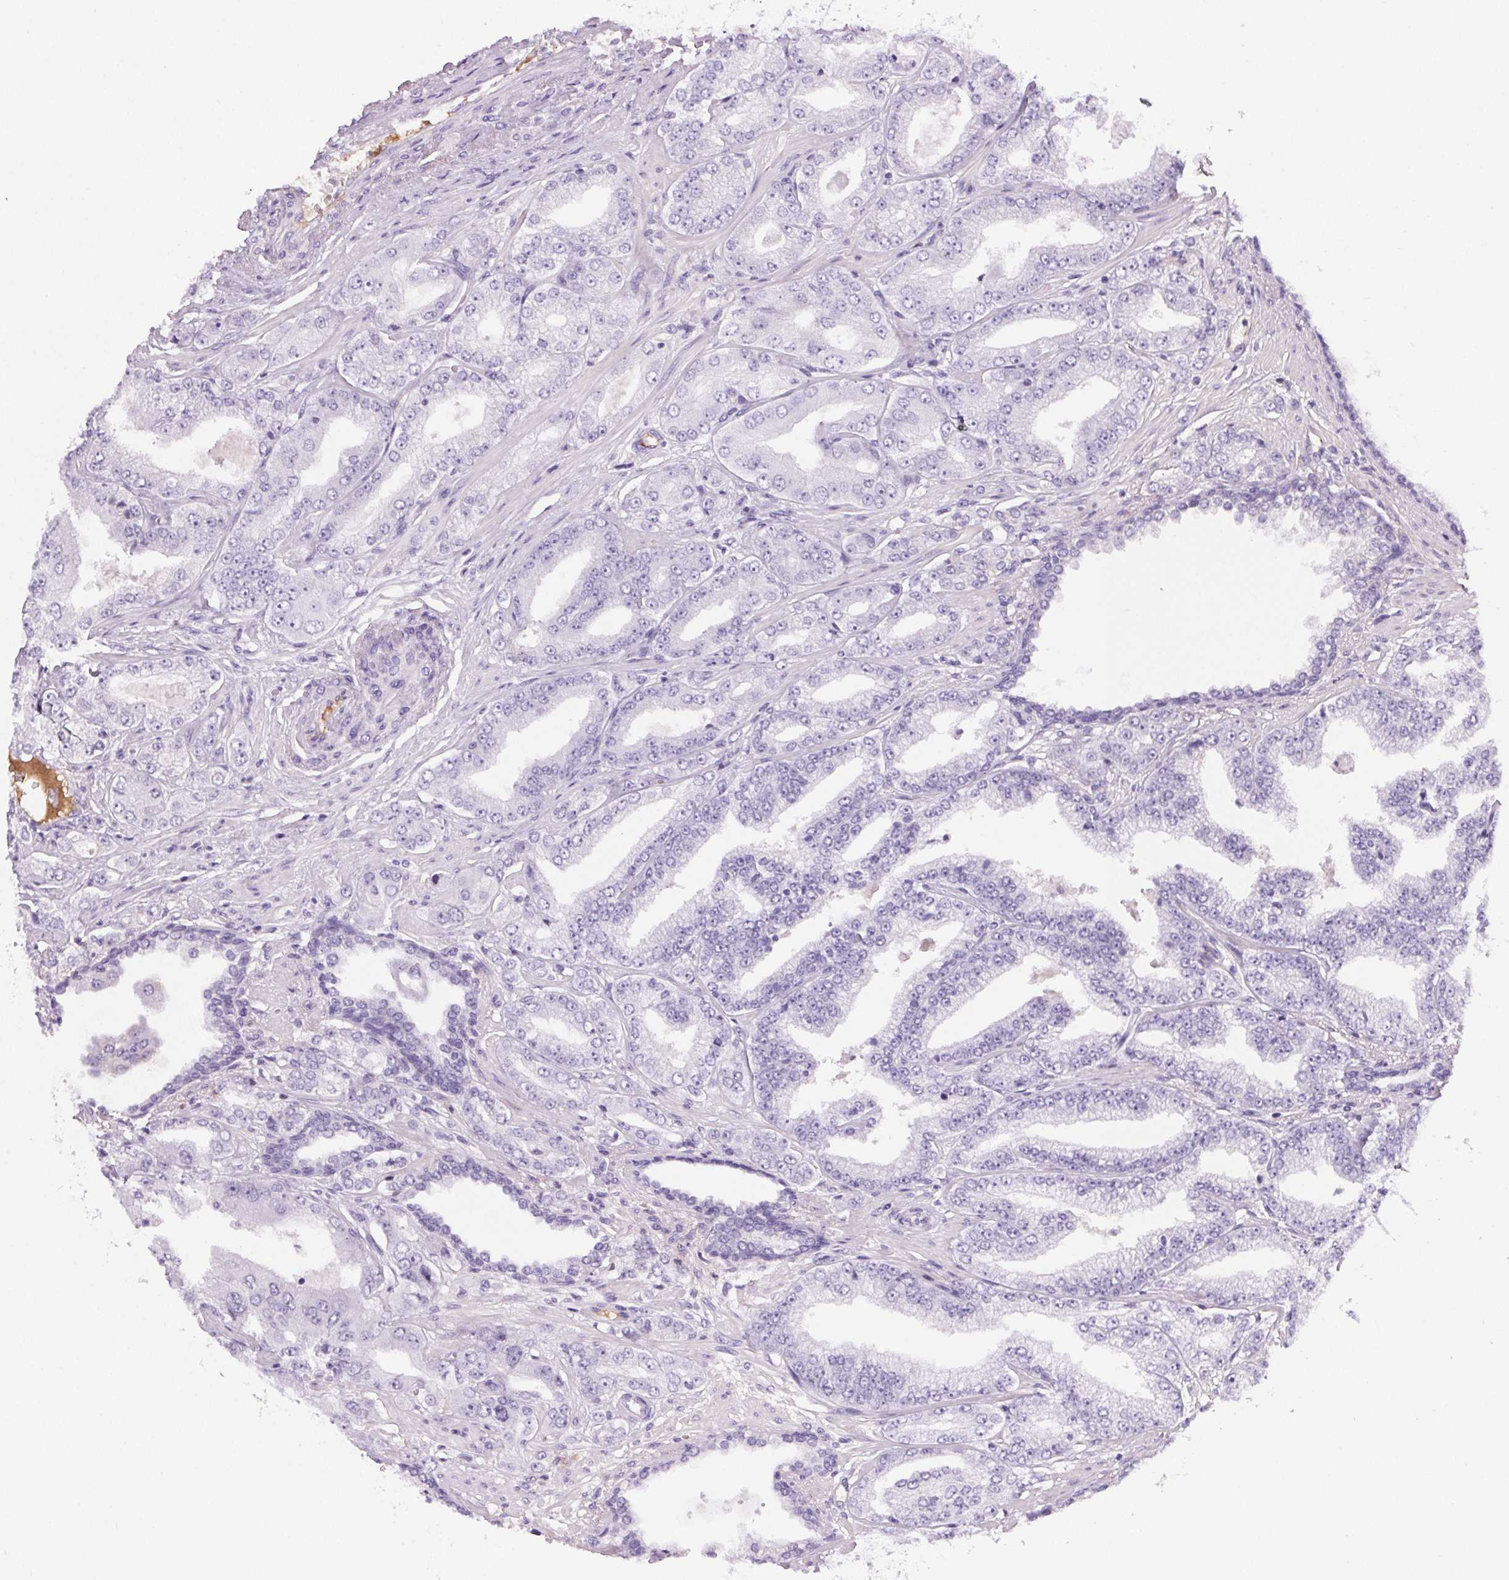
{"staining": {"intensity": "negative", "quantity": "none", "location": "none"}, "tissue": "prostate cancer", "cell_type": "Tumor cells", "image_type": "cancer", "snomed": [{"axis": "morphology", "description": "Adenocarcinoma, Low grade"}, {"axis": "topography", "description": "Prostate"}], "caption": "Tumor cells show no significant expression in adenocarcinoma (low-grade) (prostate).", "gene": "CD5L", "patient": {"sex": "male", "age": 60}}